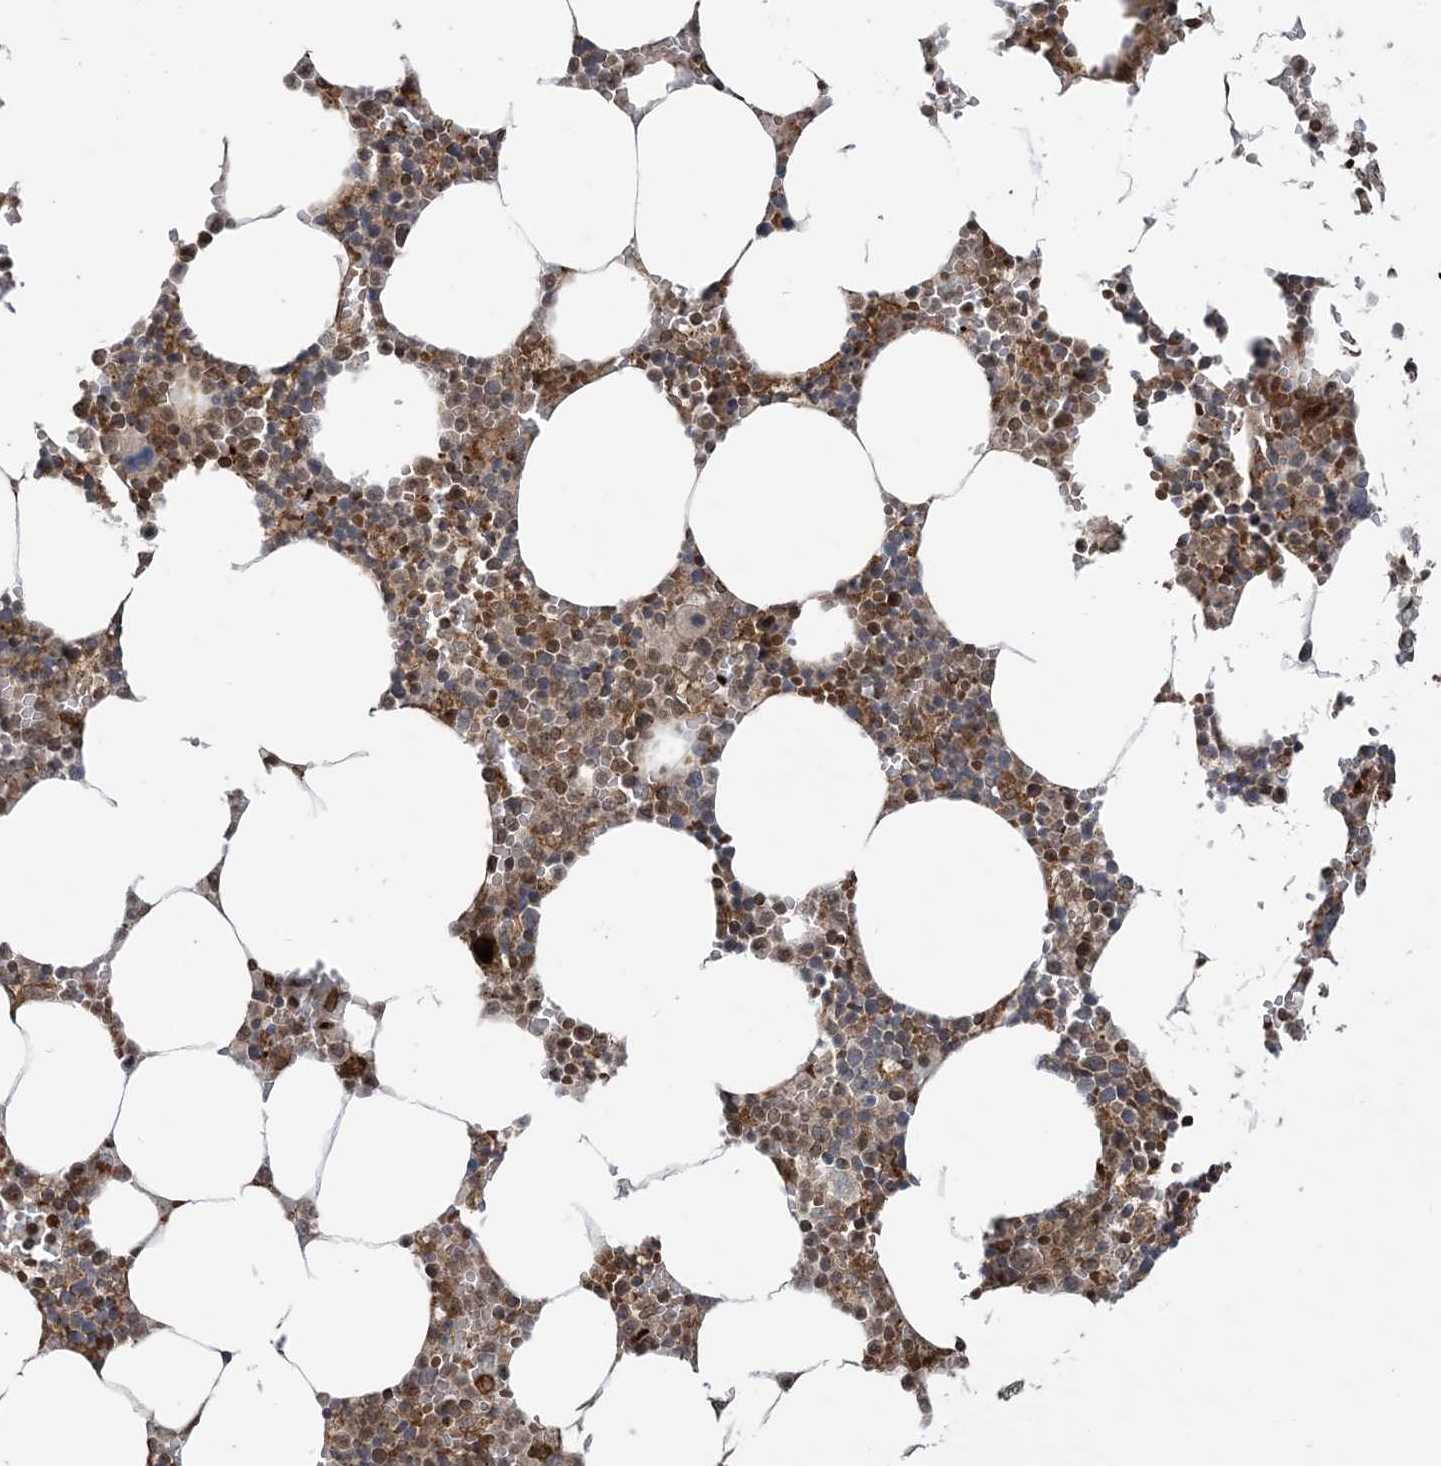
{"staining": {"intensity": "strong", "quantity": "25%-75%", "location": "cytoplasmic/membranous"}, "tissue": "bone marrow", "cell_type": "Hematopoietic cells", "image_type": "normal", "snomed": [{"axis": "morphology", "description": "Normal tissue, NOS"}, {"axis": "topography", "description": "Bone marrow"}], "caption": "Brown immunohistochemical staining in unremarkable bone marrow shows strong cytoplasmic/membranous staining in about 25%-75% of hematopoietic cells.", "gene": "CASP4", "patient": {"sex": "male", "age": 70}}